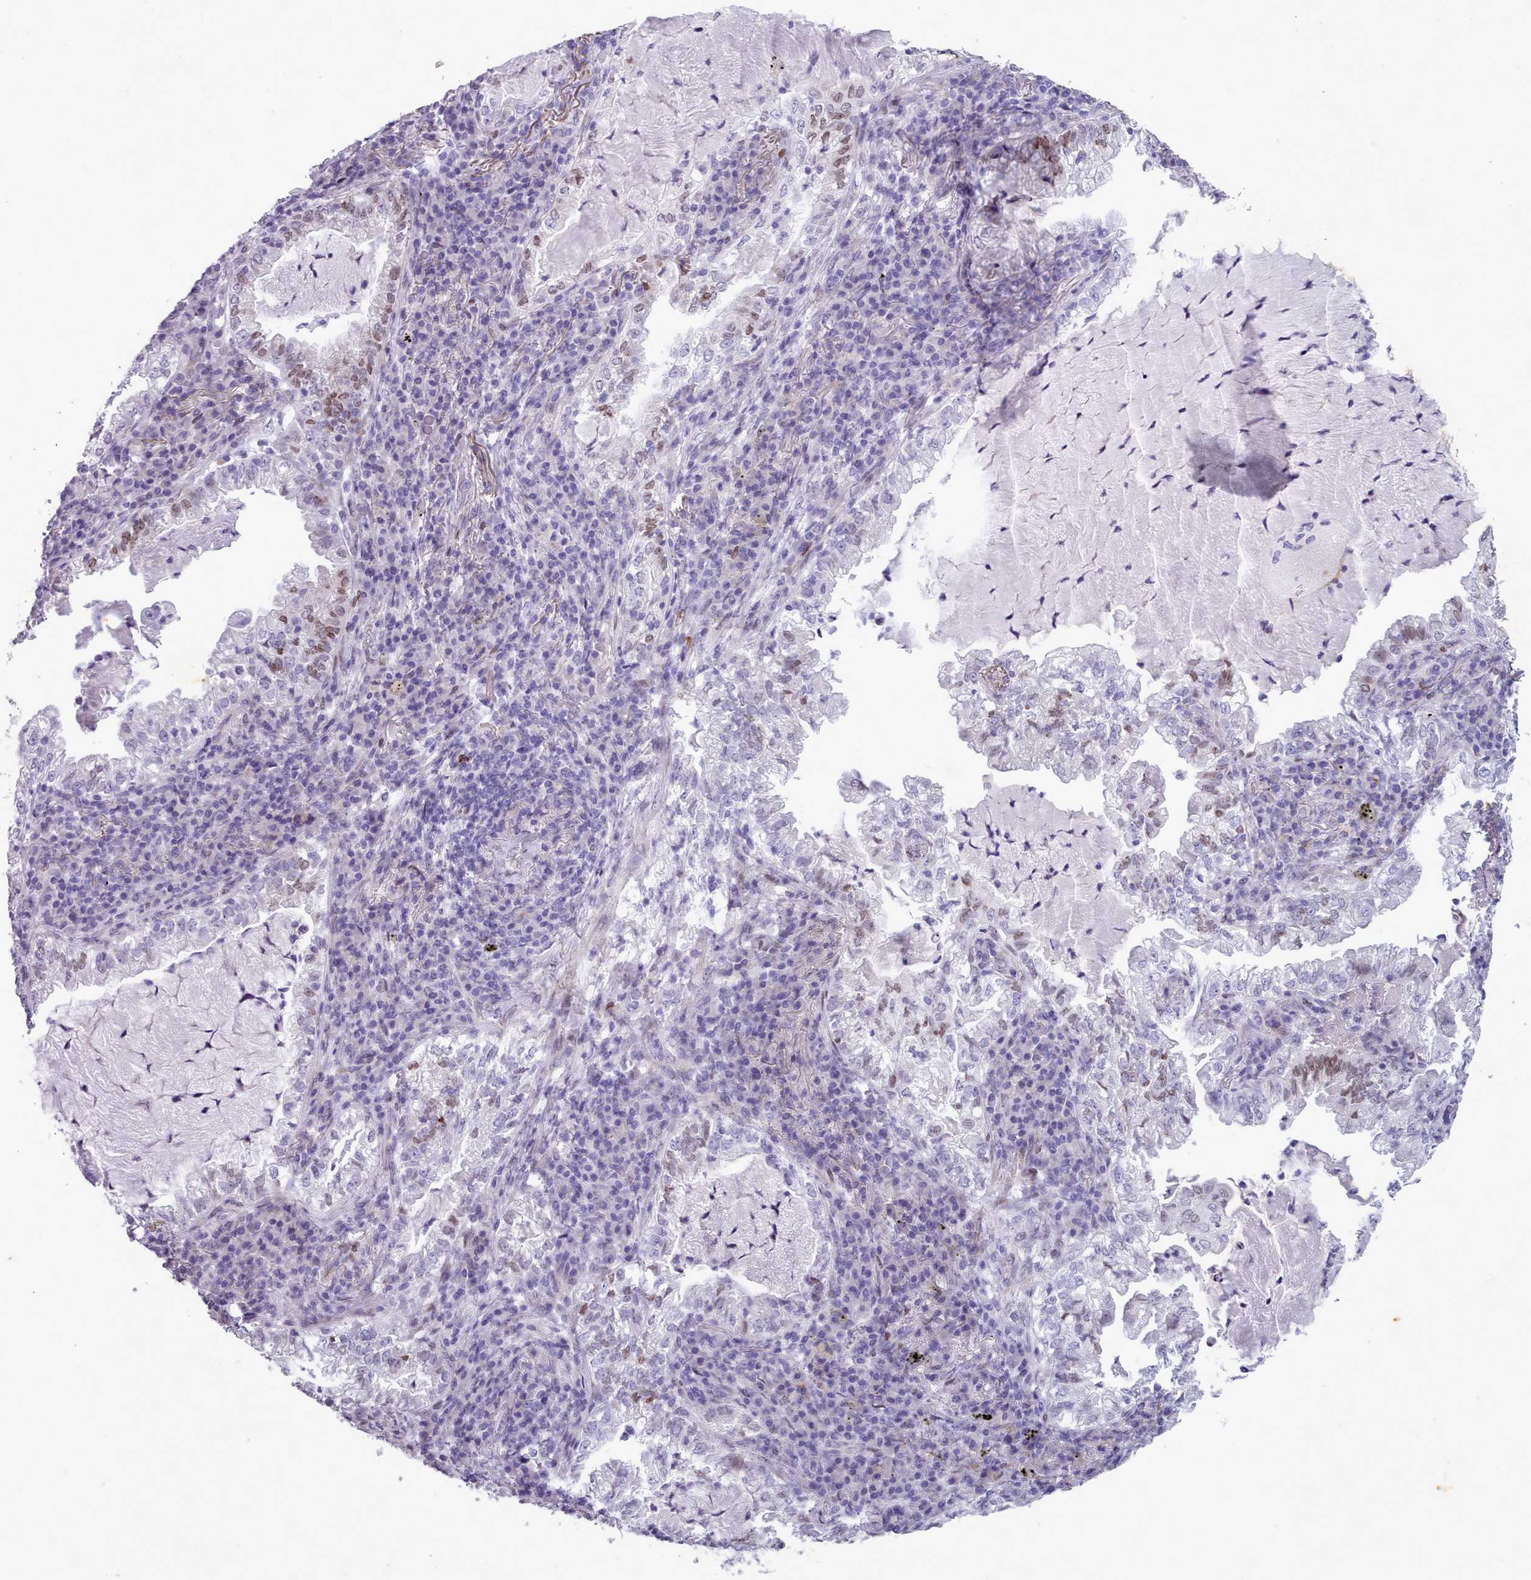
{"staining": {"intensity": "weak", "quantity": "<25%", "location": "nuclear"}, "tissue": "lung cancer", "cell_type": "Tumor cells", "image_type": "cancer", "snomed": [{"axis": "morphology", "description": "Adenocarcinoma, NOS"}, {"axis": "topography", "description": "Lung"}], "caption": "Immunohistochemistry photomicrograph of neoplastic tissue: lung cancer stained with DAB reveals no significant protein staining in tumor cells. (DAB (3,3'-diaminobenzidine) immunohistochemistry visualized using brightfield microscopy, high magnification).", "gene": "KCNT2", "patient": {"sex": "female", "age": 73}}